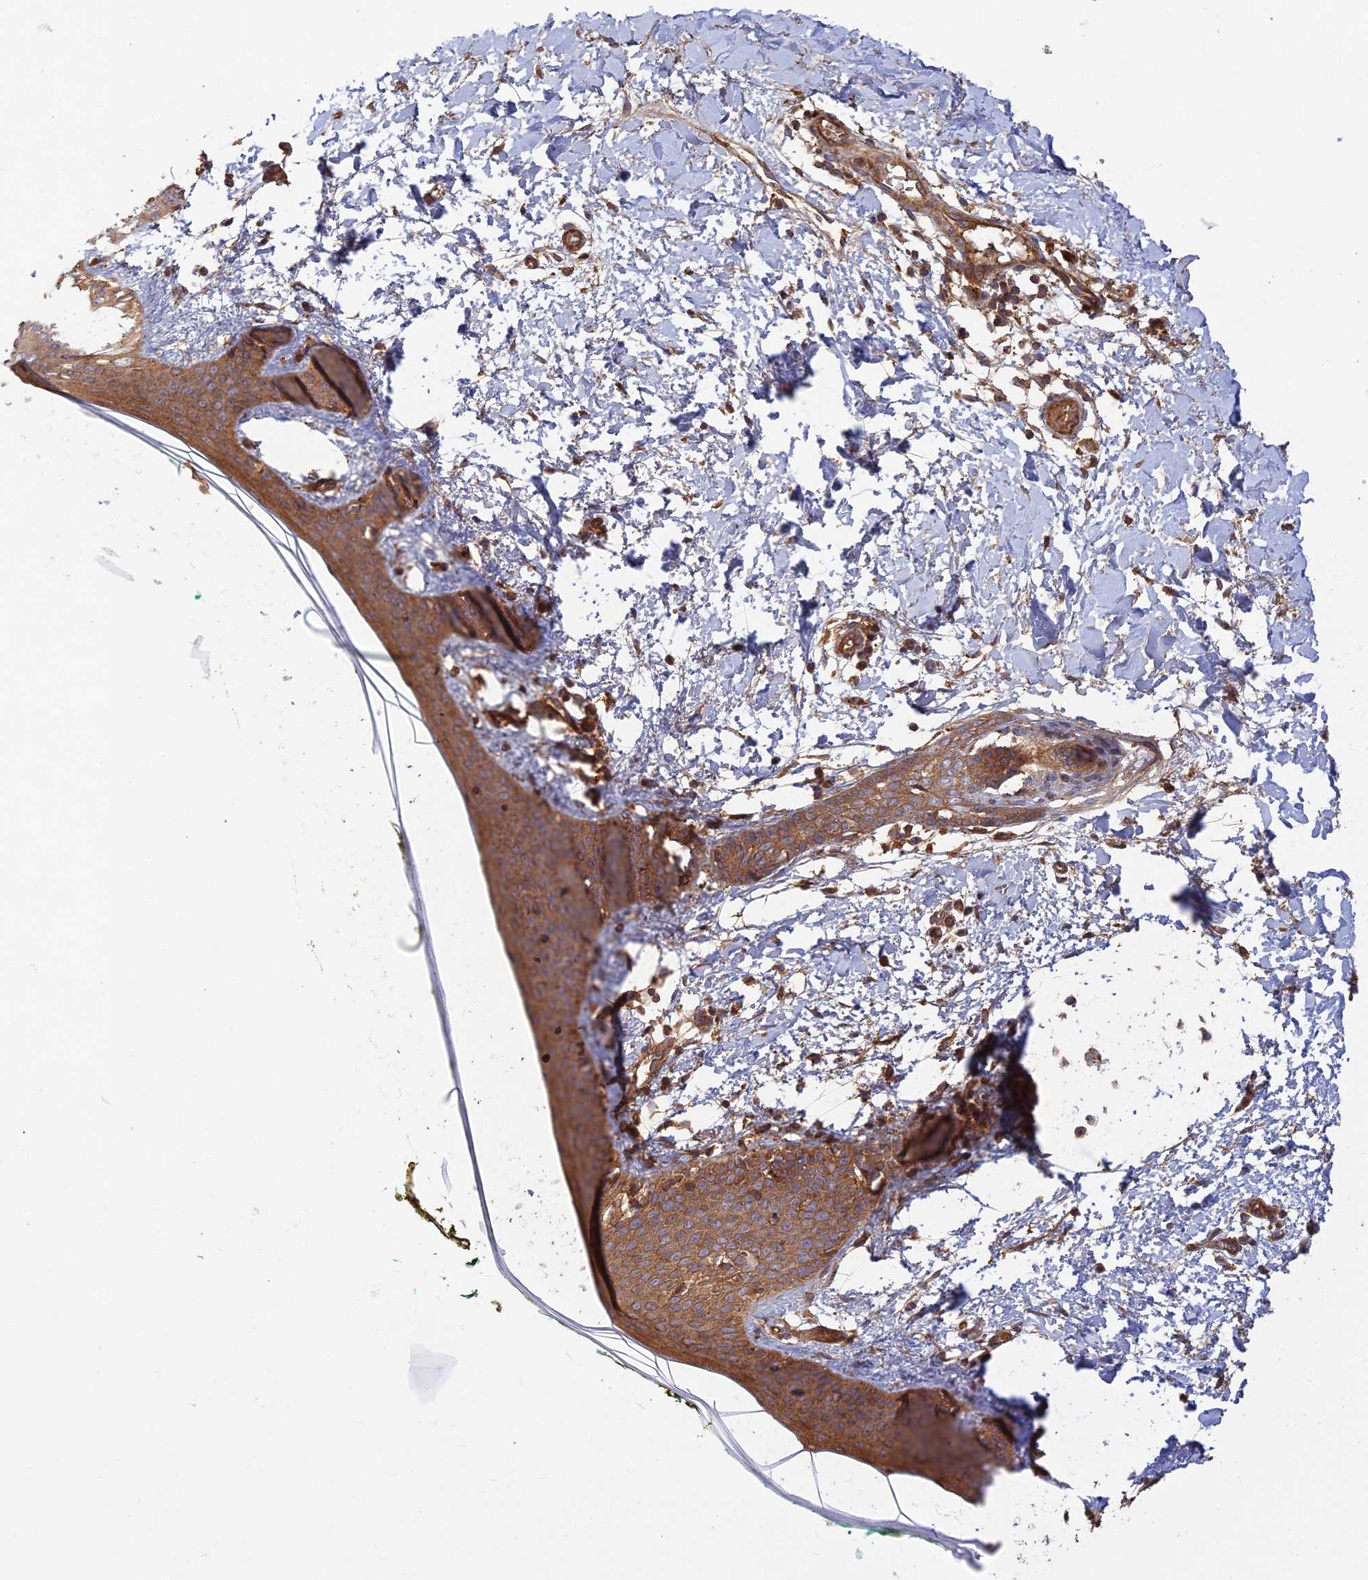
{"staining": {"intensity": "moderate", "quantity": ">75%", "location": "cytoplasmic/membranous"}, "tissue": "skin", "cell_type": "Fibroblasts", "image_type": "normal", "snomed": [{"axis": "morphology", "description": "Normal tissue, NOS"}, {"axis": "topography", "description": "Skin"}], "caption": "Unremarkable skin demonstrates moderate cytoplasmic/membranous positivity in approximately >75% of fibroblasts.", "gene": "RELCH", "patient": {"sex": "female", "age": 34}}